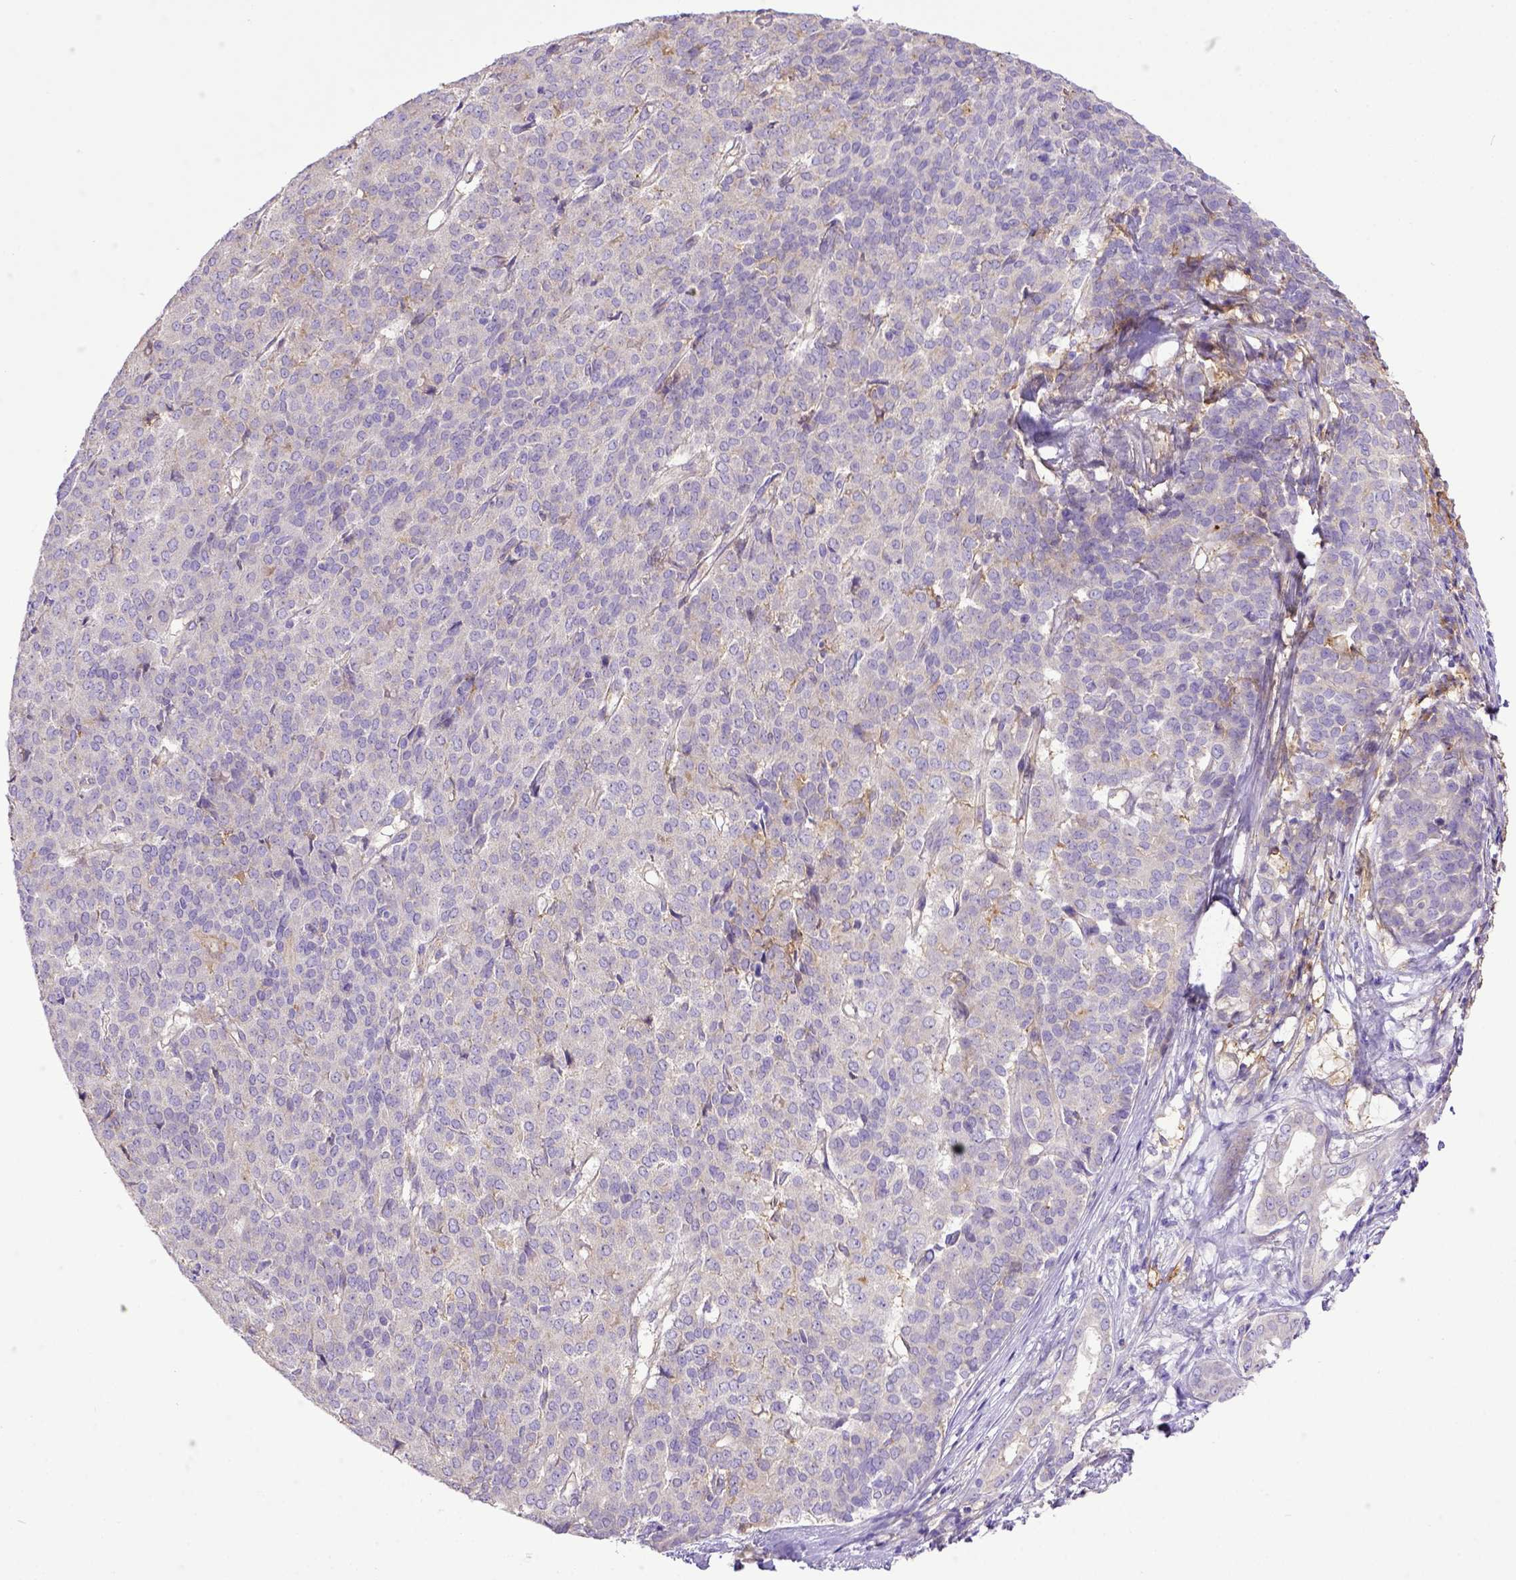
{"staining": {"intensity": "negative", "quantity": "none", "location": "none"}, "tissue": "liver cancer", "cell_type": "Tumor cells", "image_type": "cancer", "snomed": [{"axis": "morphology", "description": "Cholangiocarcinoma"}, {"axis": "topography", "description": "Liver"}], "caption": "High power microscopy histopathology image of an immunohistochemistry image of liver cholangiocarcinoma, revealing no significant expression in tumor cells.", "gene": "CD40", "patient": {"sex": "female", "age": 47}}